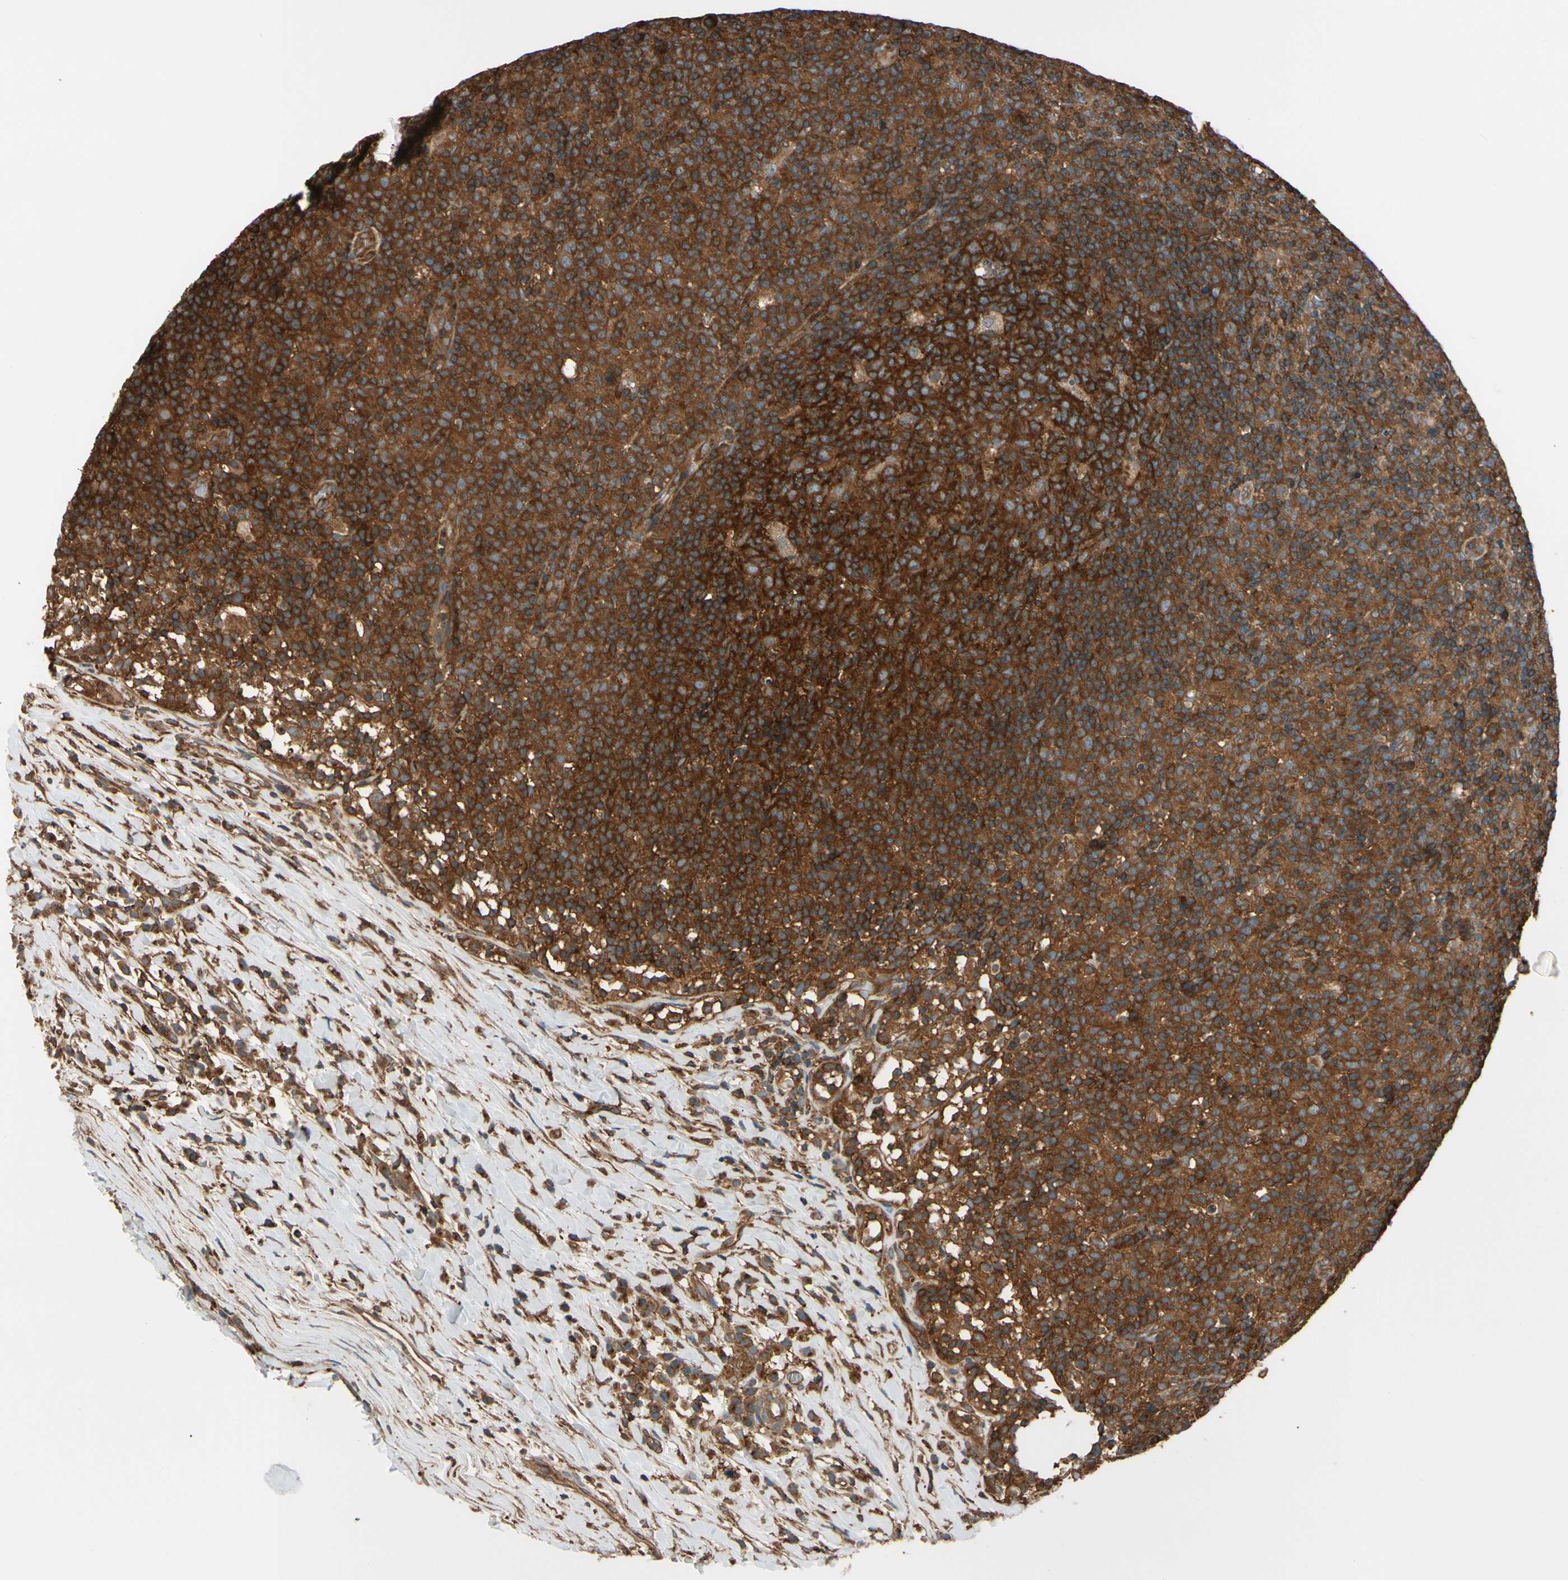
{"staining": {"intensity": "strong", "quantity": ">75%", "location": "cytoplasmic/membranous"}, "tissue": "lymph node", "cell_type": "Germinal center cells", "image_type": "normal", "snomed": [{"axis": "morphology", "description": "Normal tissue, NOS"}, {"axis": "morphology", "description": "Inflammation, NOS"}, {"axis": "topography", "description": "Lymph node"}], "caption": "High-magnification brightfield microscopy of unremarkable lymph node stained with DAB (brown) and counterstained with hematoxylin (blue). germinal center cells exhibit strong cytoplasmic/membranous expression is appreciated in about>75% of cells. The protein is shown in brown color, while the nuclei are stained blue.", "gene": "EPS15", "patient": {"sex": "male", "age": 55}}